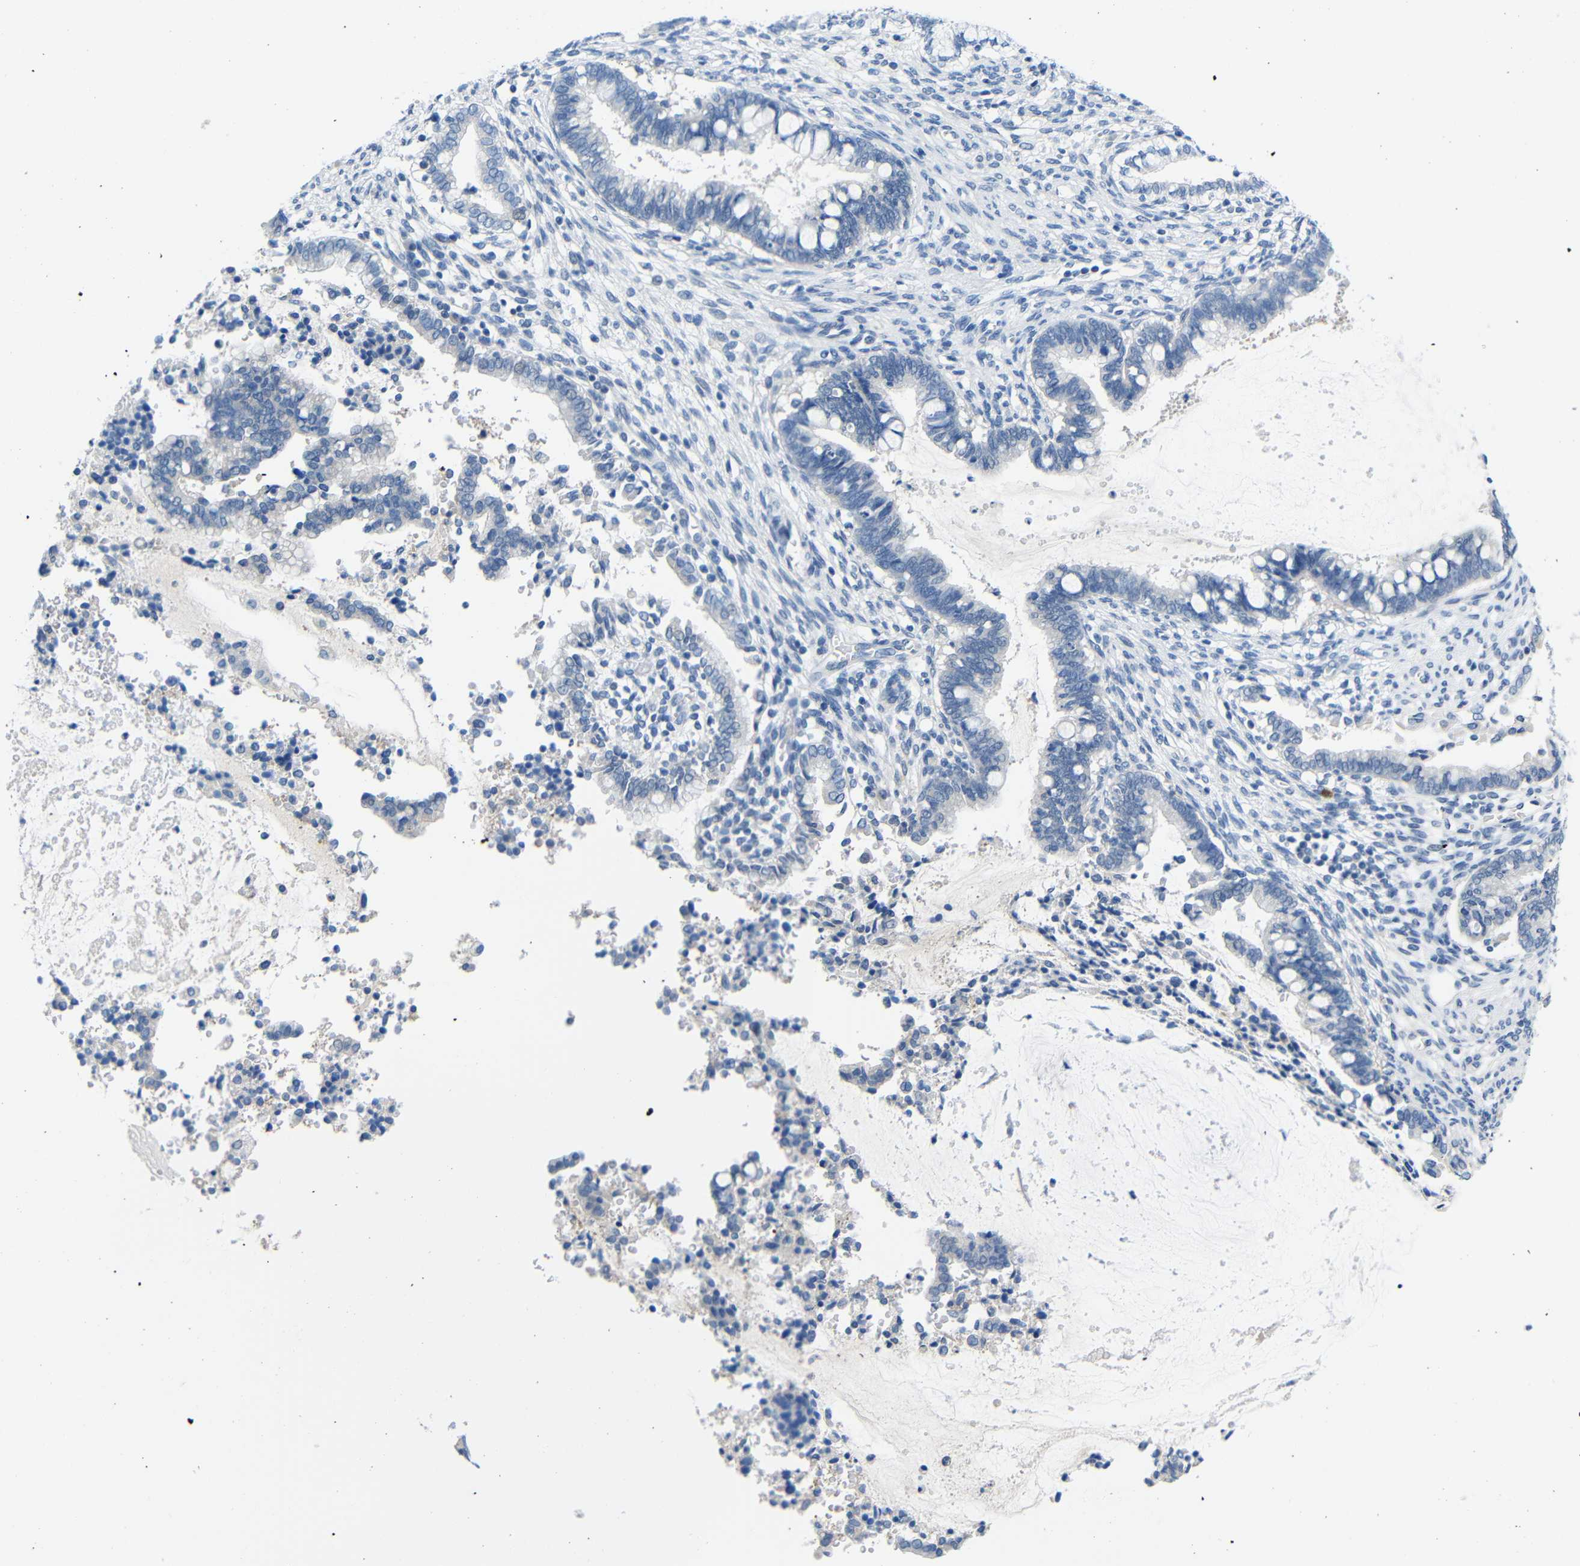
{"staining": {"intensity": "negative", "quantity": "none", "location": "none"}, "tissue": "cervical cancer", "cell_type": "Tumor cells", "image_type": "cancer", "snomed": [{"axis": "morphology", "description": "Adenocarcinoma, NOS"}, {"axis": "topography", "description": "Cervix"}], "caption": "Immunohistochemical staining of cervical adenocarcinoma exhibits no significant expression in tumor cells.", "gene": "NEGR1", "patient": {"sex": "female", "age": 44}}